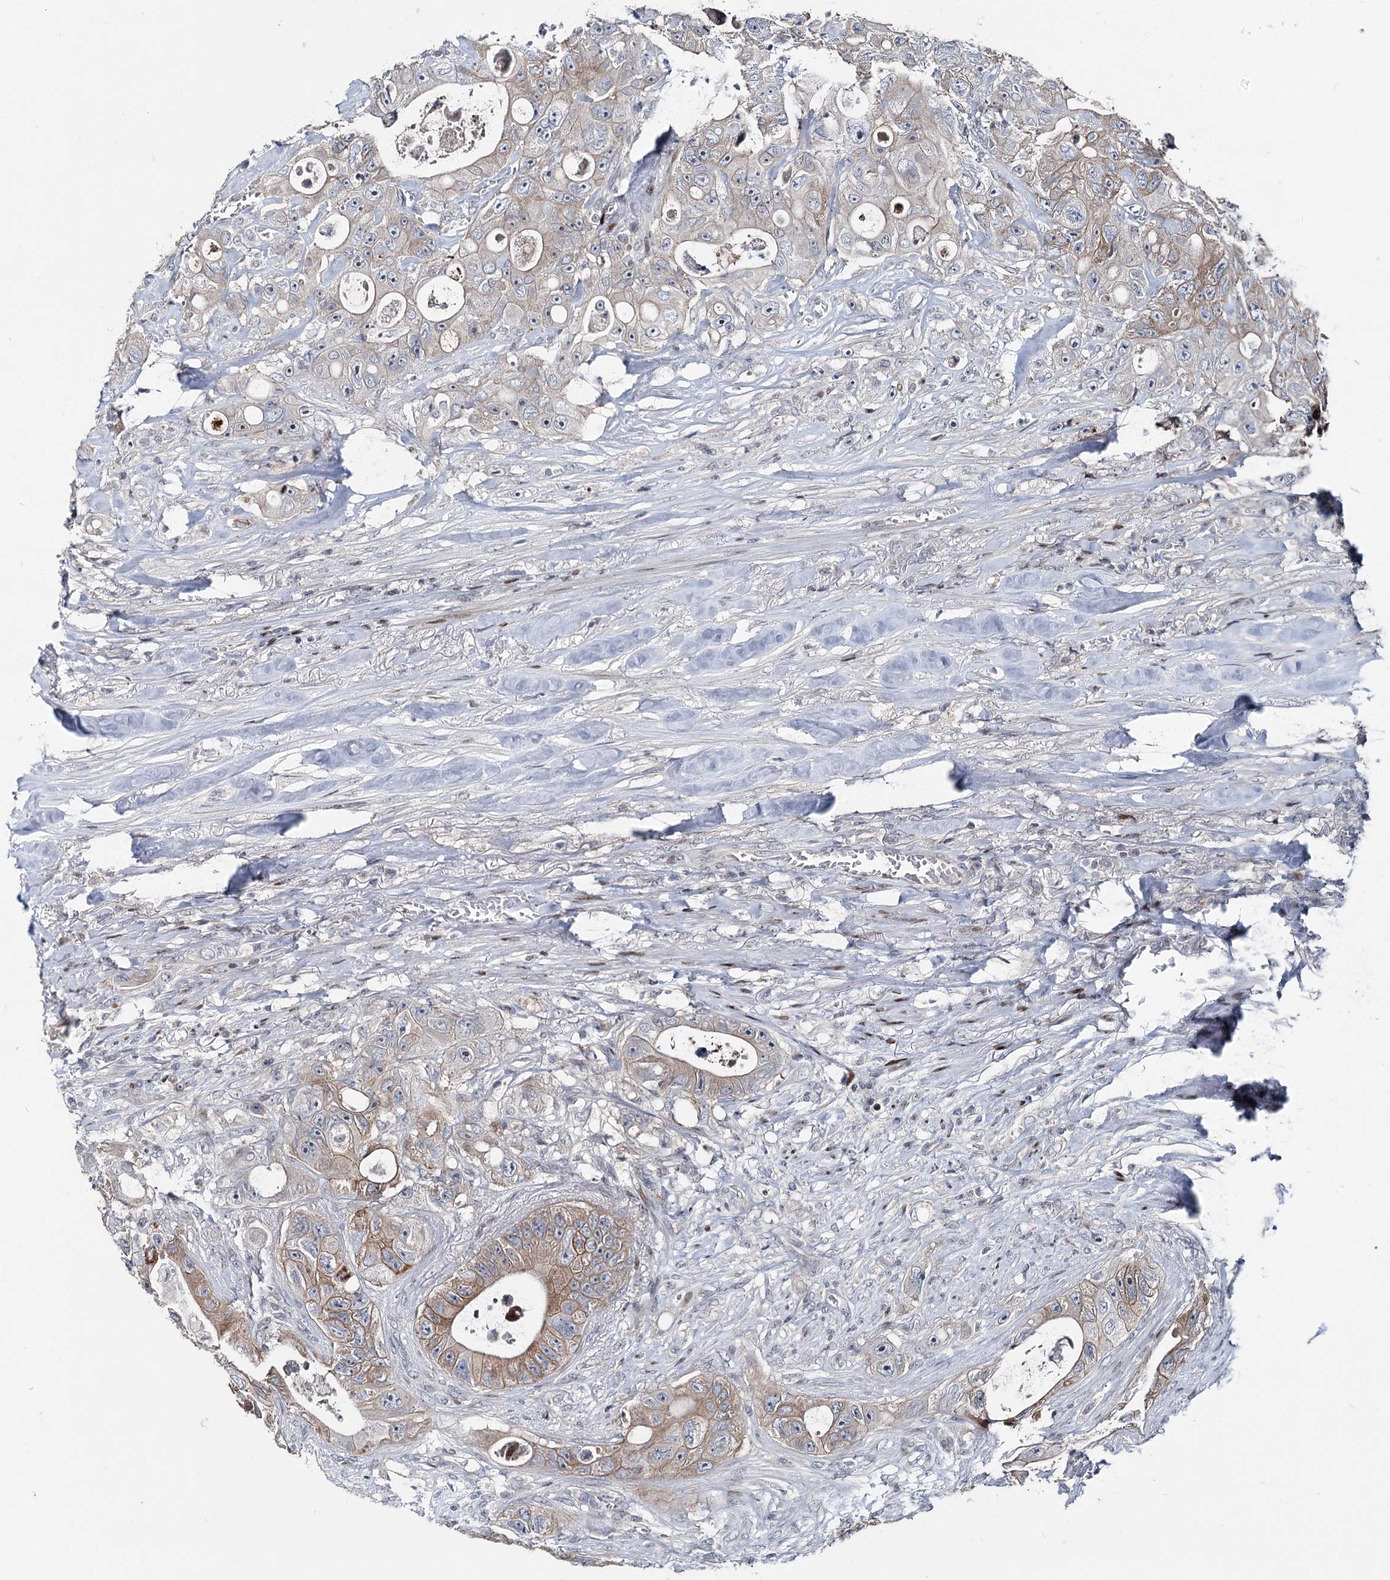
{"staining": {"intensity": "moderate", "quantity": "<25%", "location": "cytoplasmic/membranous"}, "tissue": "colorectal cancer", "cell_type": "Tumor cells", "image_type": "cancer", "snomed": [{"axis": "morphology", "description": "Adenocarcinoma, NOS"}, {"axis": "topography", "description": "Colon"}], "caption": "Immunohistochemical staining of human colorectal cancer (adenocarcinoma) shows low levels of moderate cytoplasmic/membranous protein expression in about <25% of tumor cells. The staining was performed using DAB (3,3'-diaminobenzidine), with brown indicating positive protein expression. Nuclei are stained blue with hematoxylin.", "gene": "ITFG2", "patient": {"sex": "female", "age": 46}}